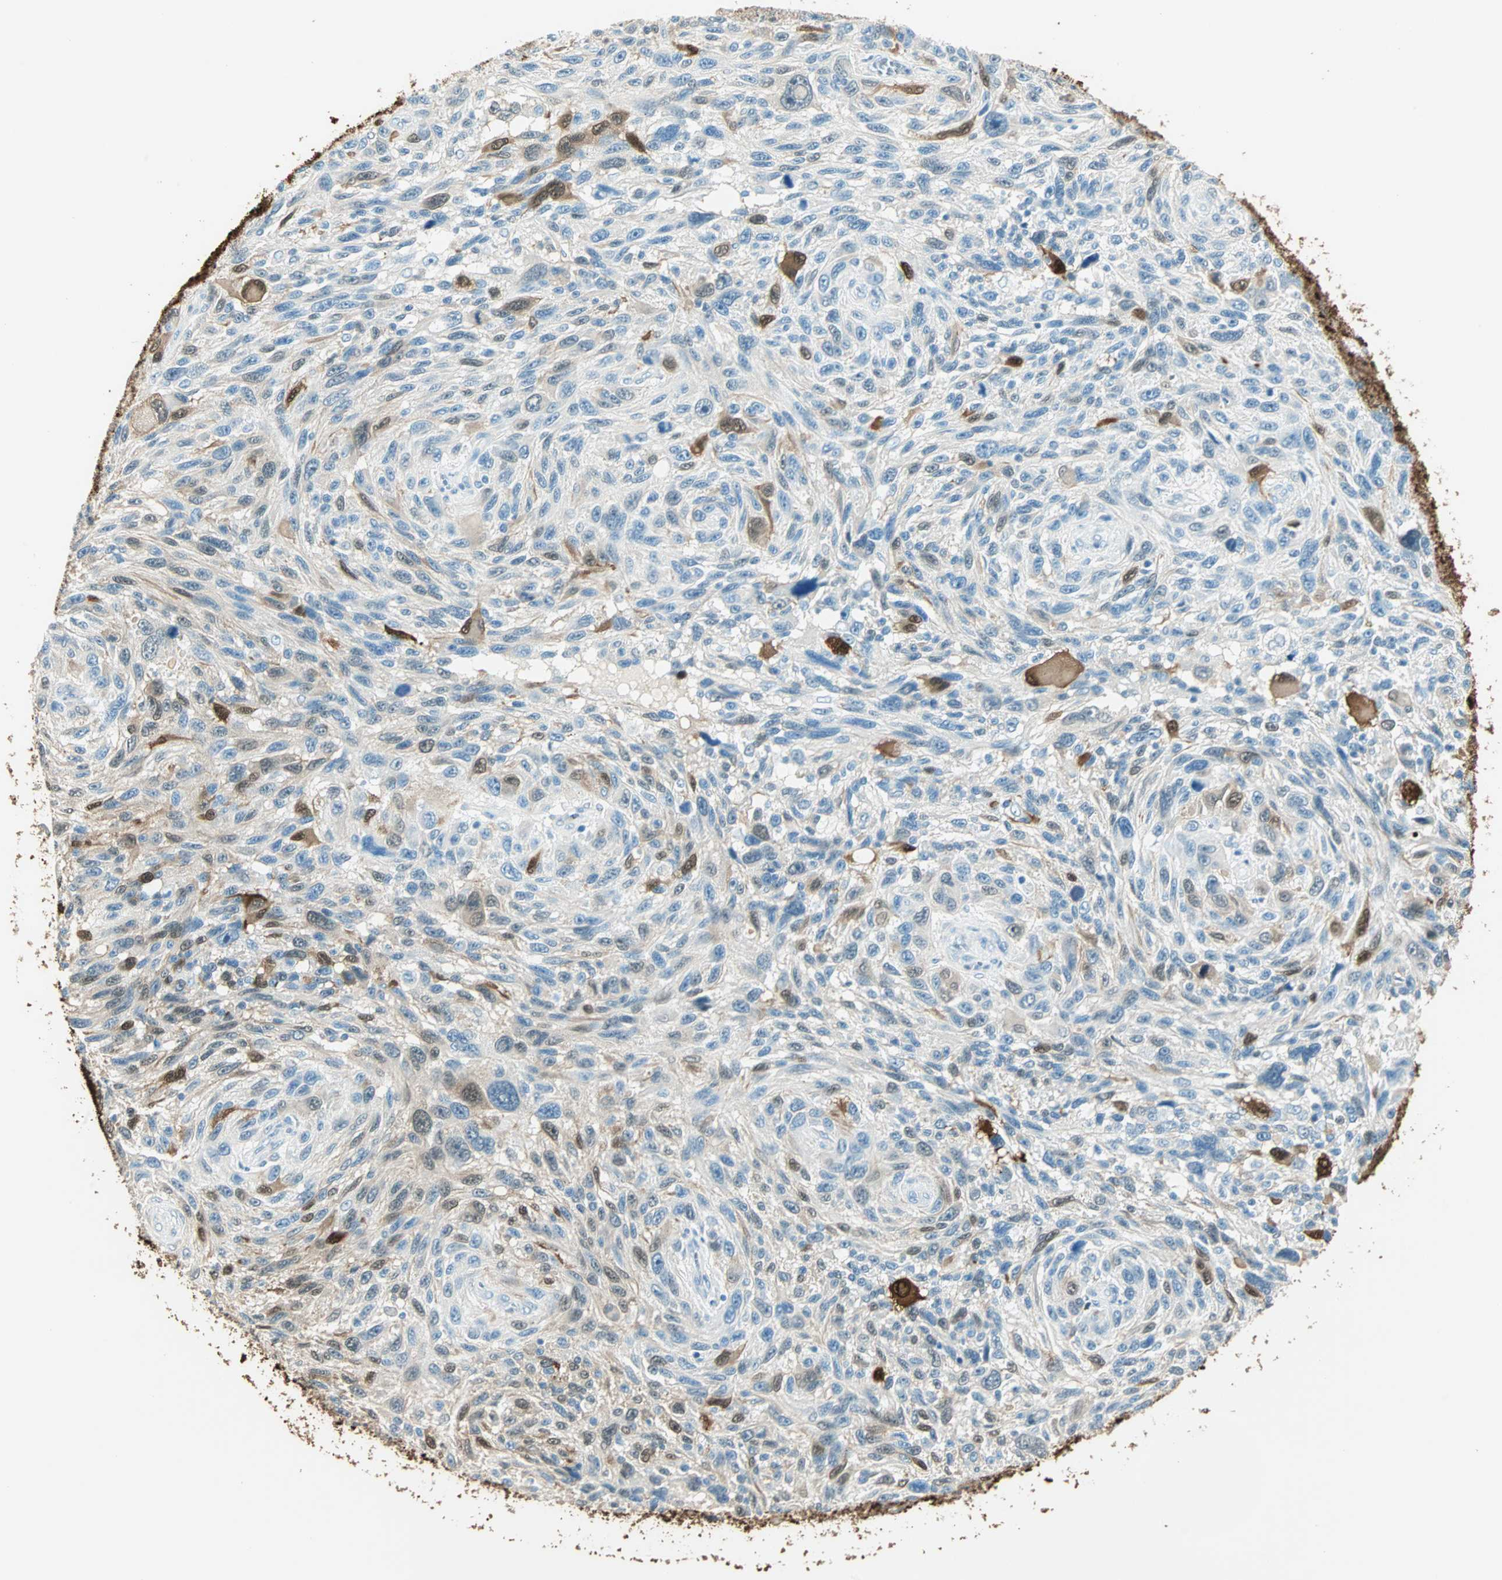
{"staining": {"intensity": "strong", "quantity": "<25%", "location": "cytoplasmic/membranous,nuclear"}, "tissue": "melanoma", "cell_type": "Tumor cells", "image_type": "cancer", "snomed": [{"axis": "morphology", "description": "Malignant melanoma, NOS"}, {"axis": "topography", "description": "Skin"}], "caption": "IHC (DAB) staining of malignant melanoma displays strong cytoplasmic/membranous and nuclear protein expression in about <25% of tumor cells.", "gene": "S100A1", "patient": {"sex": "male", "age": 53}}